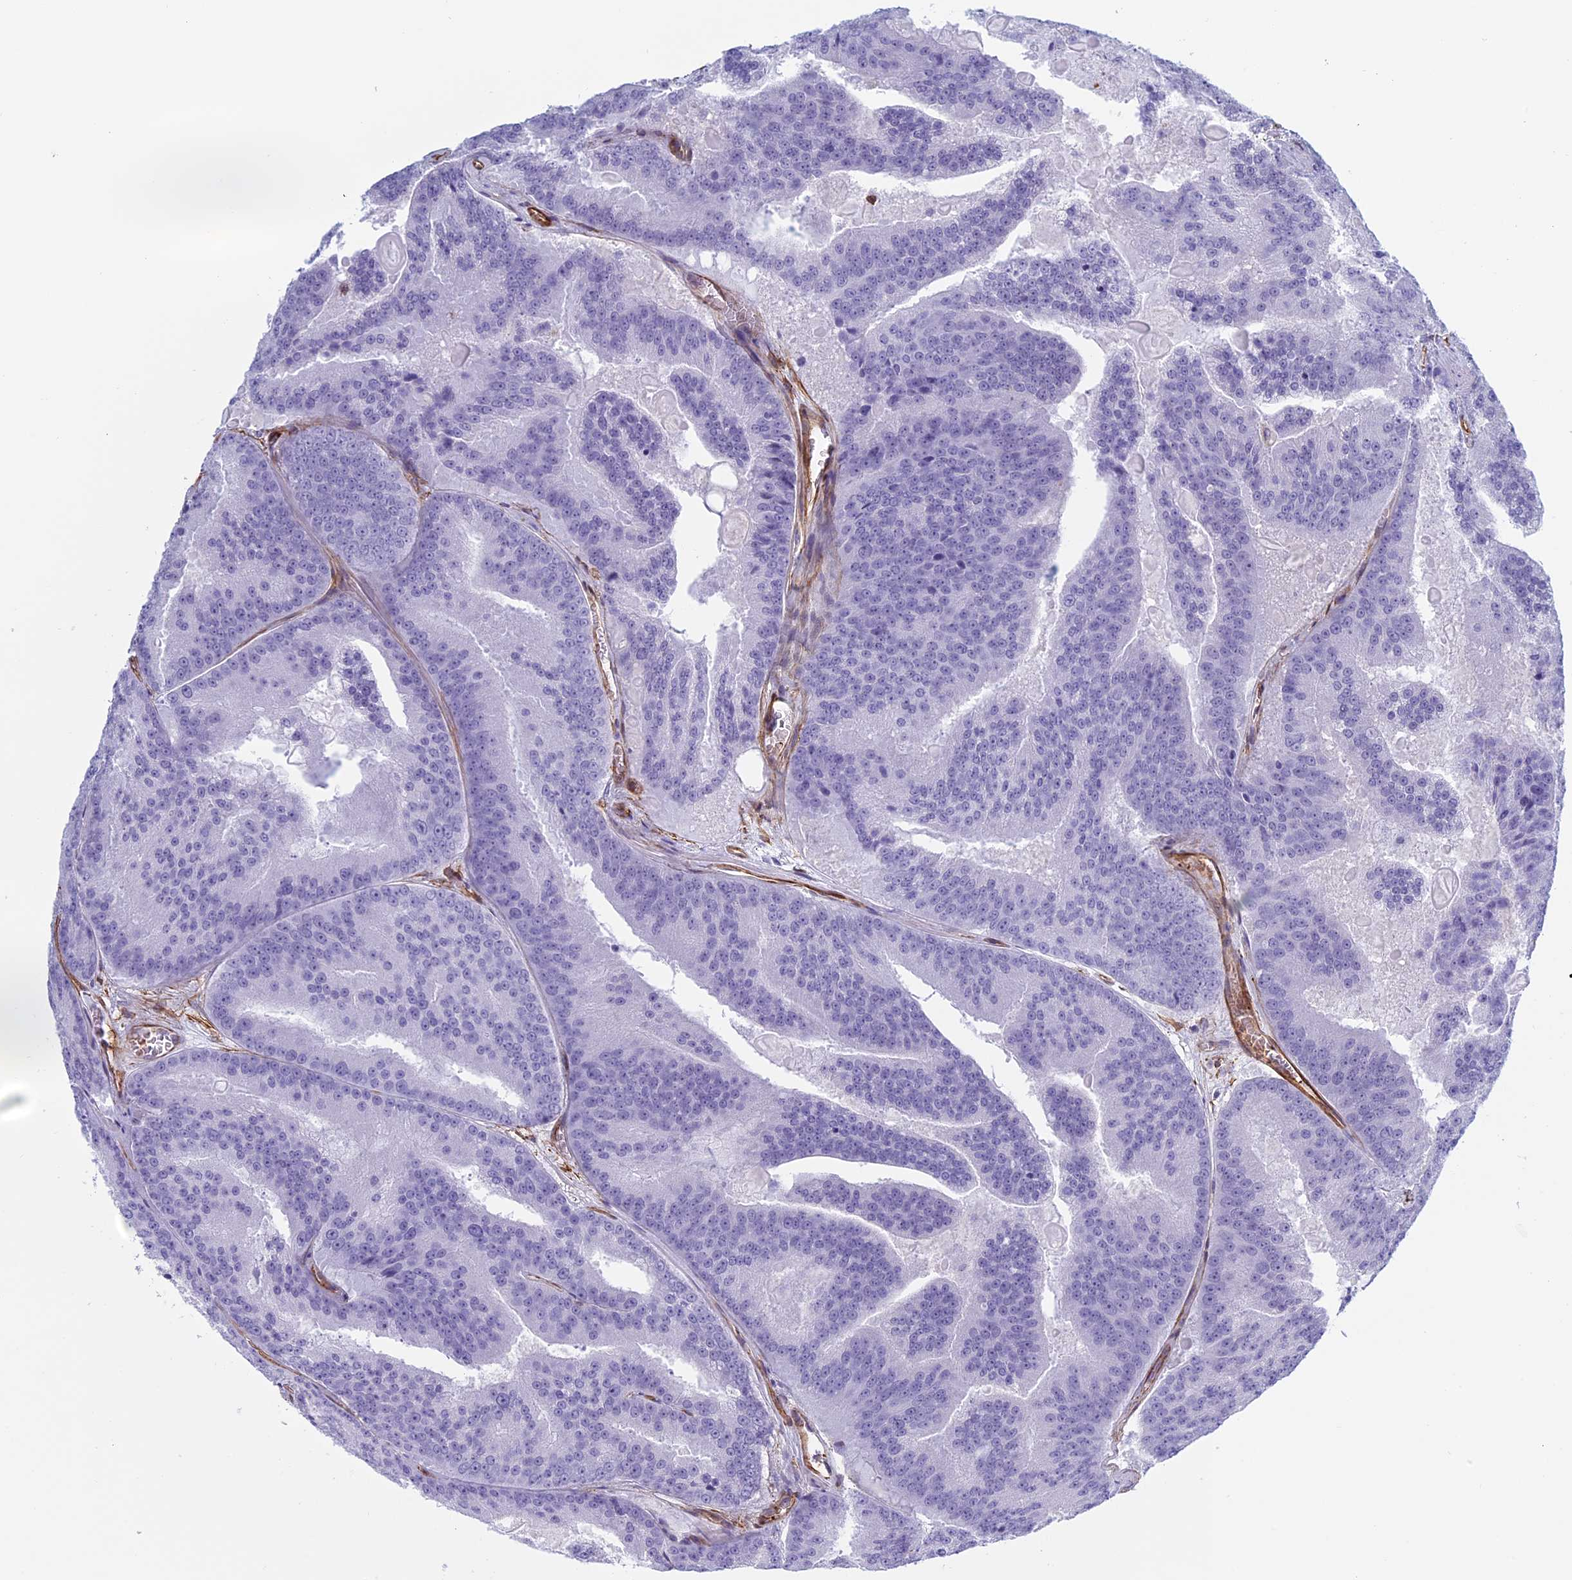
{"staining": {"intensity": "negative", "quantity": "none", "location": "none"}, "tissue": "prostate cancer", "cell_type": "Tumor cells", "image_type": "cancer", "snomed": [{"axis": "morphology", "description": "Adenocarcinoma, High grade"}, {"axis": "topography", "description": "Prostate"}], "caption": "DAB (3,3'-diaminobenzidine) immunohistochemical staining of prostate adenocarcinoma (high-grade) demonstrates no significant expression in tumor cells.", "gene": "ANGPTL2", "patient": {"sex": "male", "age": 61}}